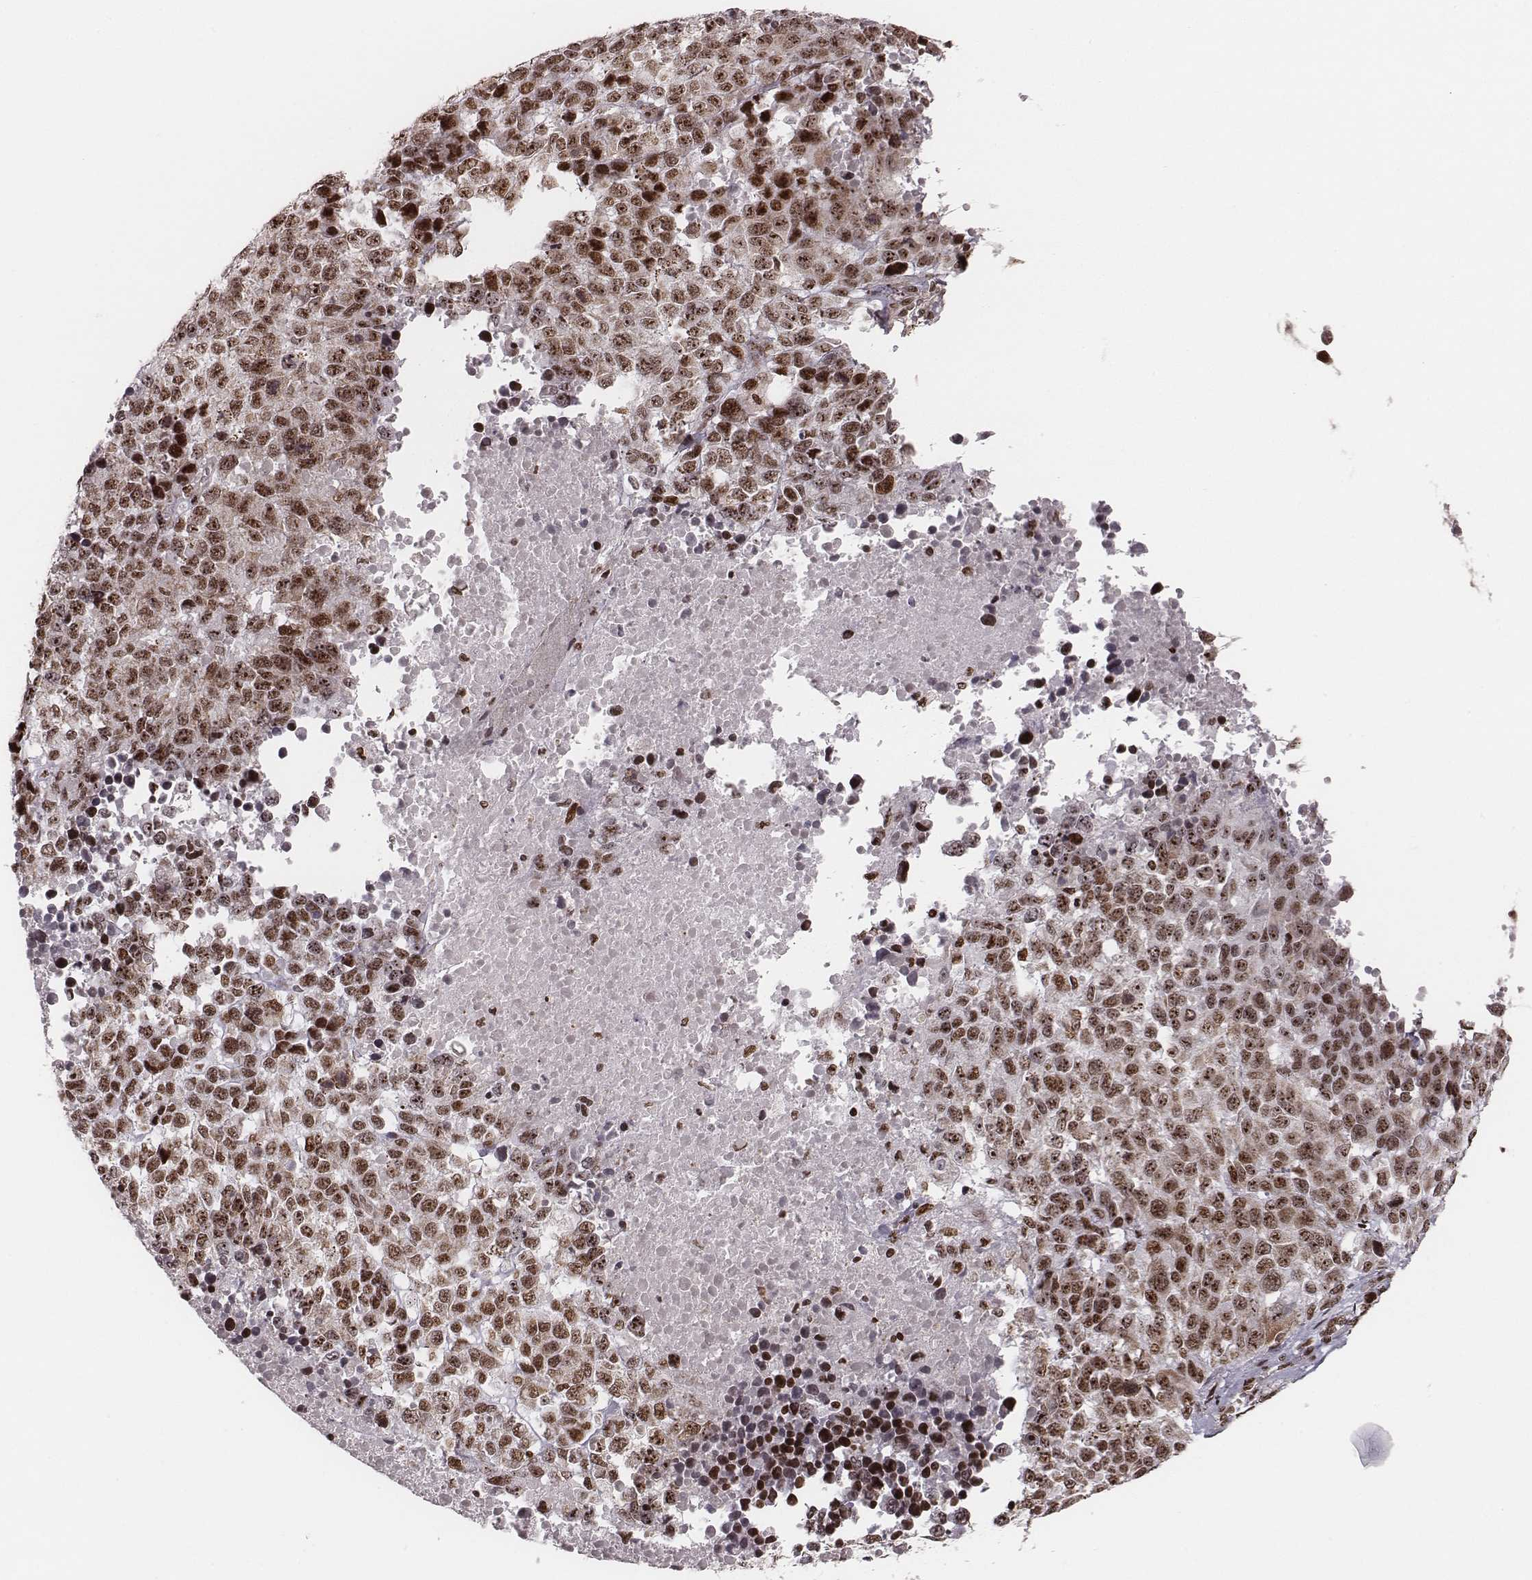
{"staining": {"intensity": "moderate", "quantity": "25%-75%", "location": "nuclear"}, "tissue": "melanoma", "cell_type": "Tumor cells", "image_type": "cancer", "snomed": [{"axis": "morphology", "description": "Malignant melanoma, Metastatic site"}, {"axis": "topography", "description": "Skin"}], "caption": "A micrograph showing moderate nuclear expression in about 25%-75% of tumor cells in malignant melanoma (metastatic site), as visualized by brown immunohistochemical staining.", "gene": "VRK3", "patient": {"sex": "male", "age": 84}}